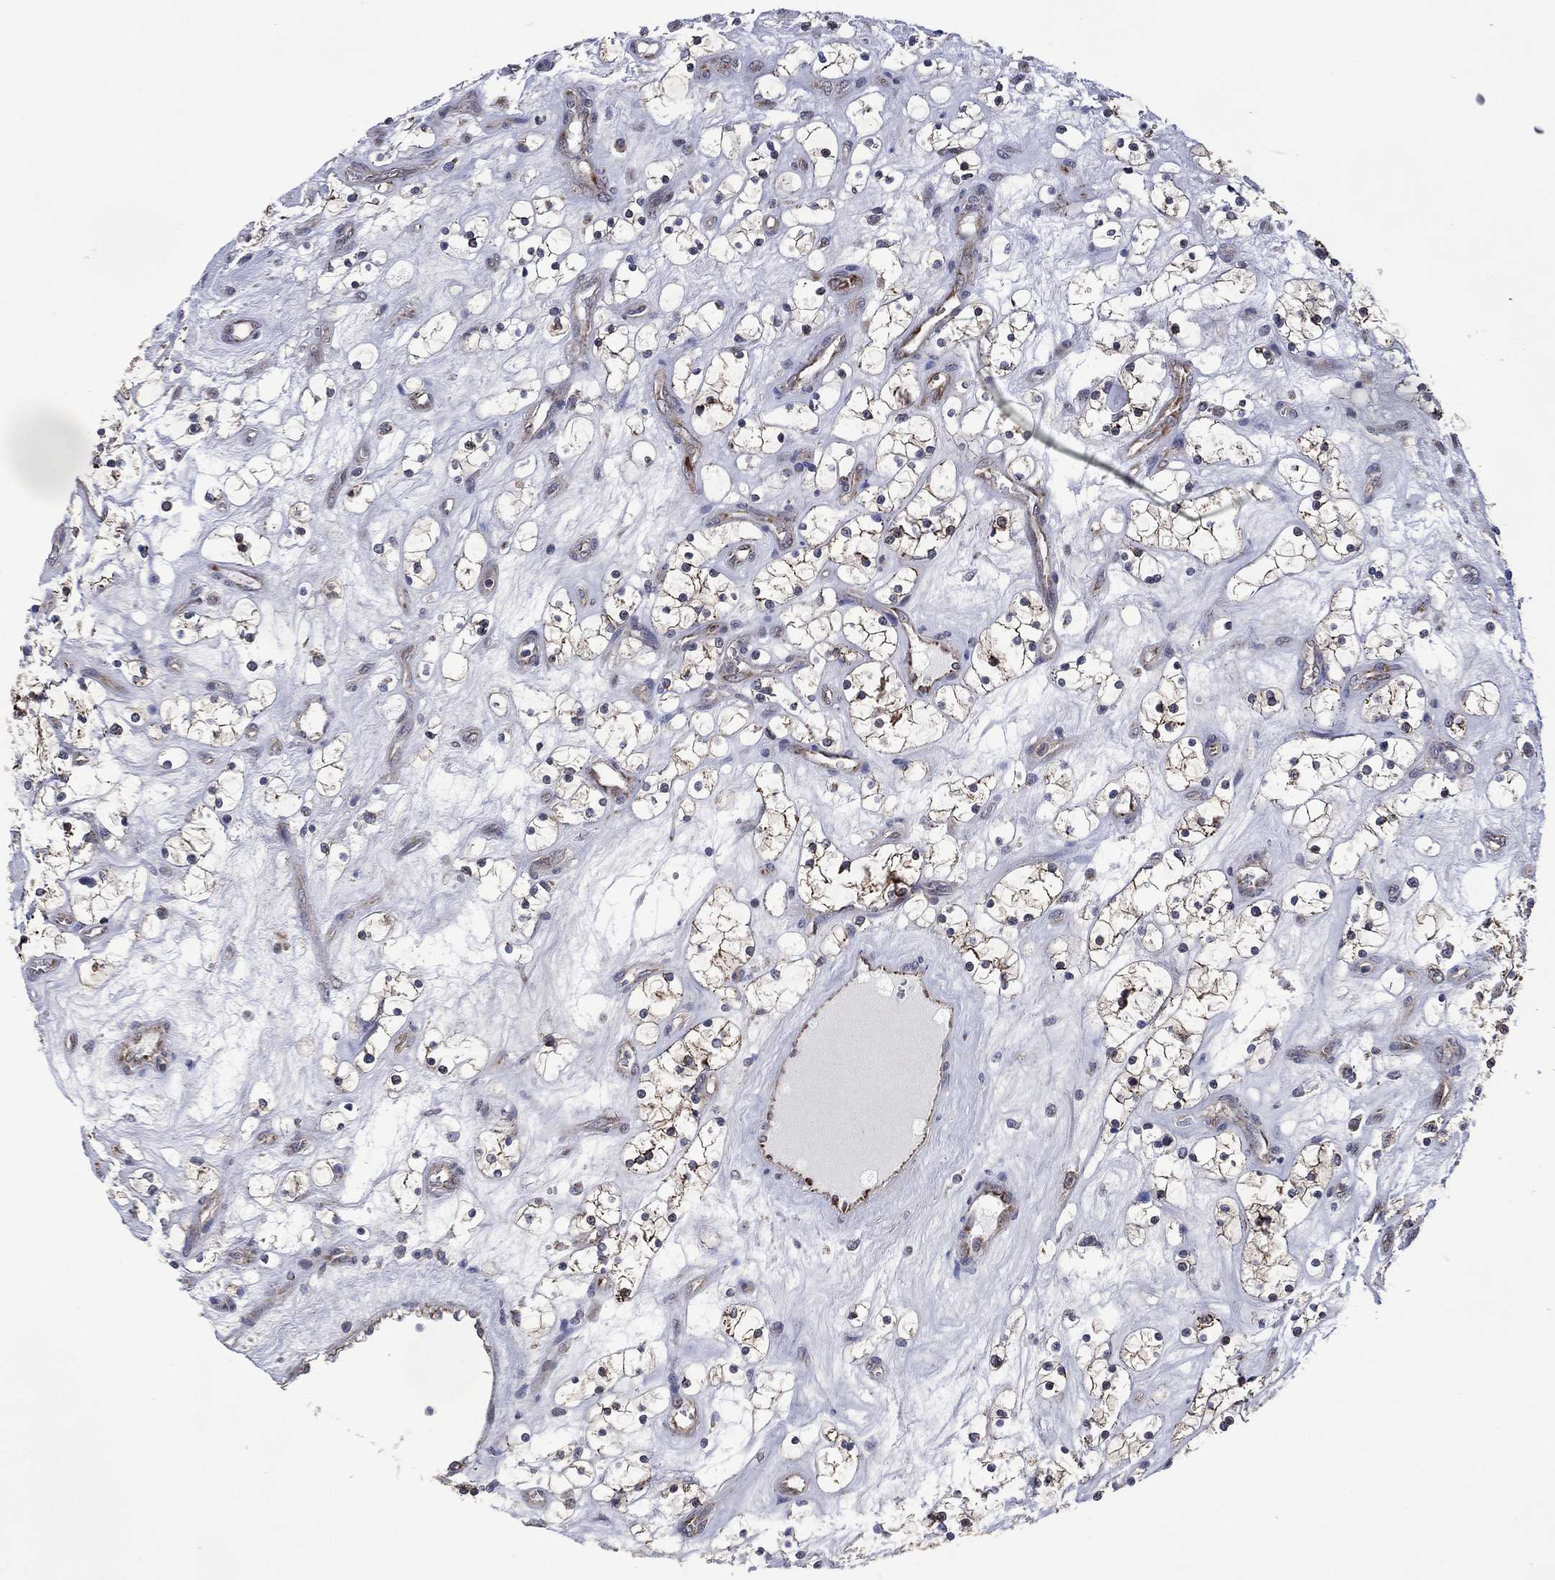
{"staining": {"intensity": "moderate", "quantity": "25%-75%", "location": "cytoplasmic/membranous"}, "tissue": "renal cancer", "cell_type": "Tumor cells", "image_type": "cancer", "snomed": [{"axis": "morphology", "description": "Adenocarcinoma, NOS"}, {"axis": "topography", "description": "Kidney"}], "caption": "Adenocarcinoma (renal) tissue reveals moderate cytoplasmic/membranous staining in approximately 25%-75% of tumor cells, visualized by immunohistochemistry. (brown staining indicates protein expression, while blue staining denotes nuclei).", "gene": "HTD2", "patient": {"sex": "female", "age": 69}}